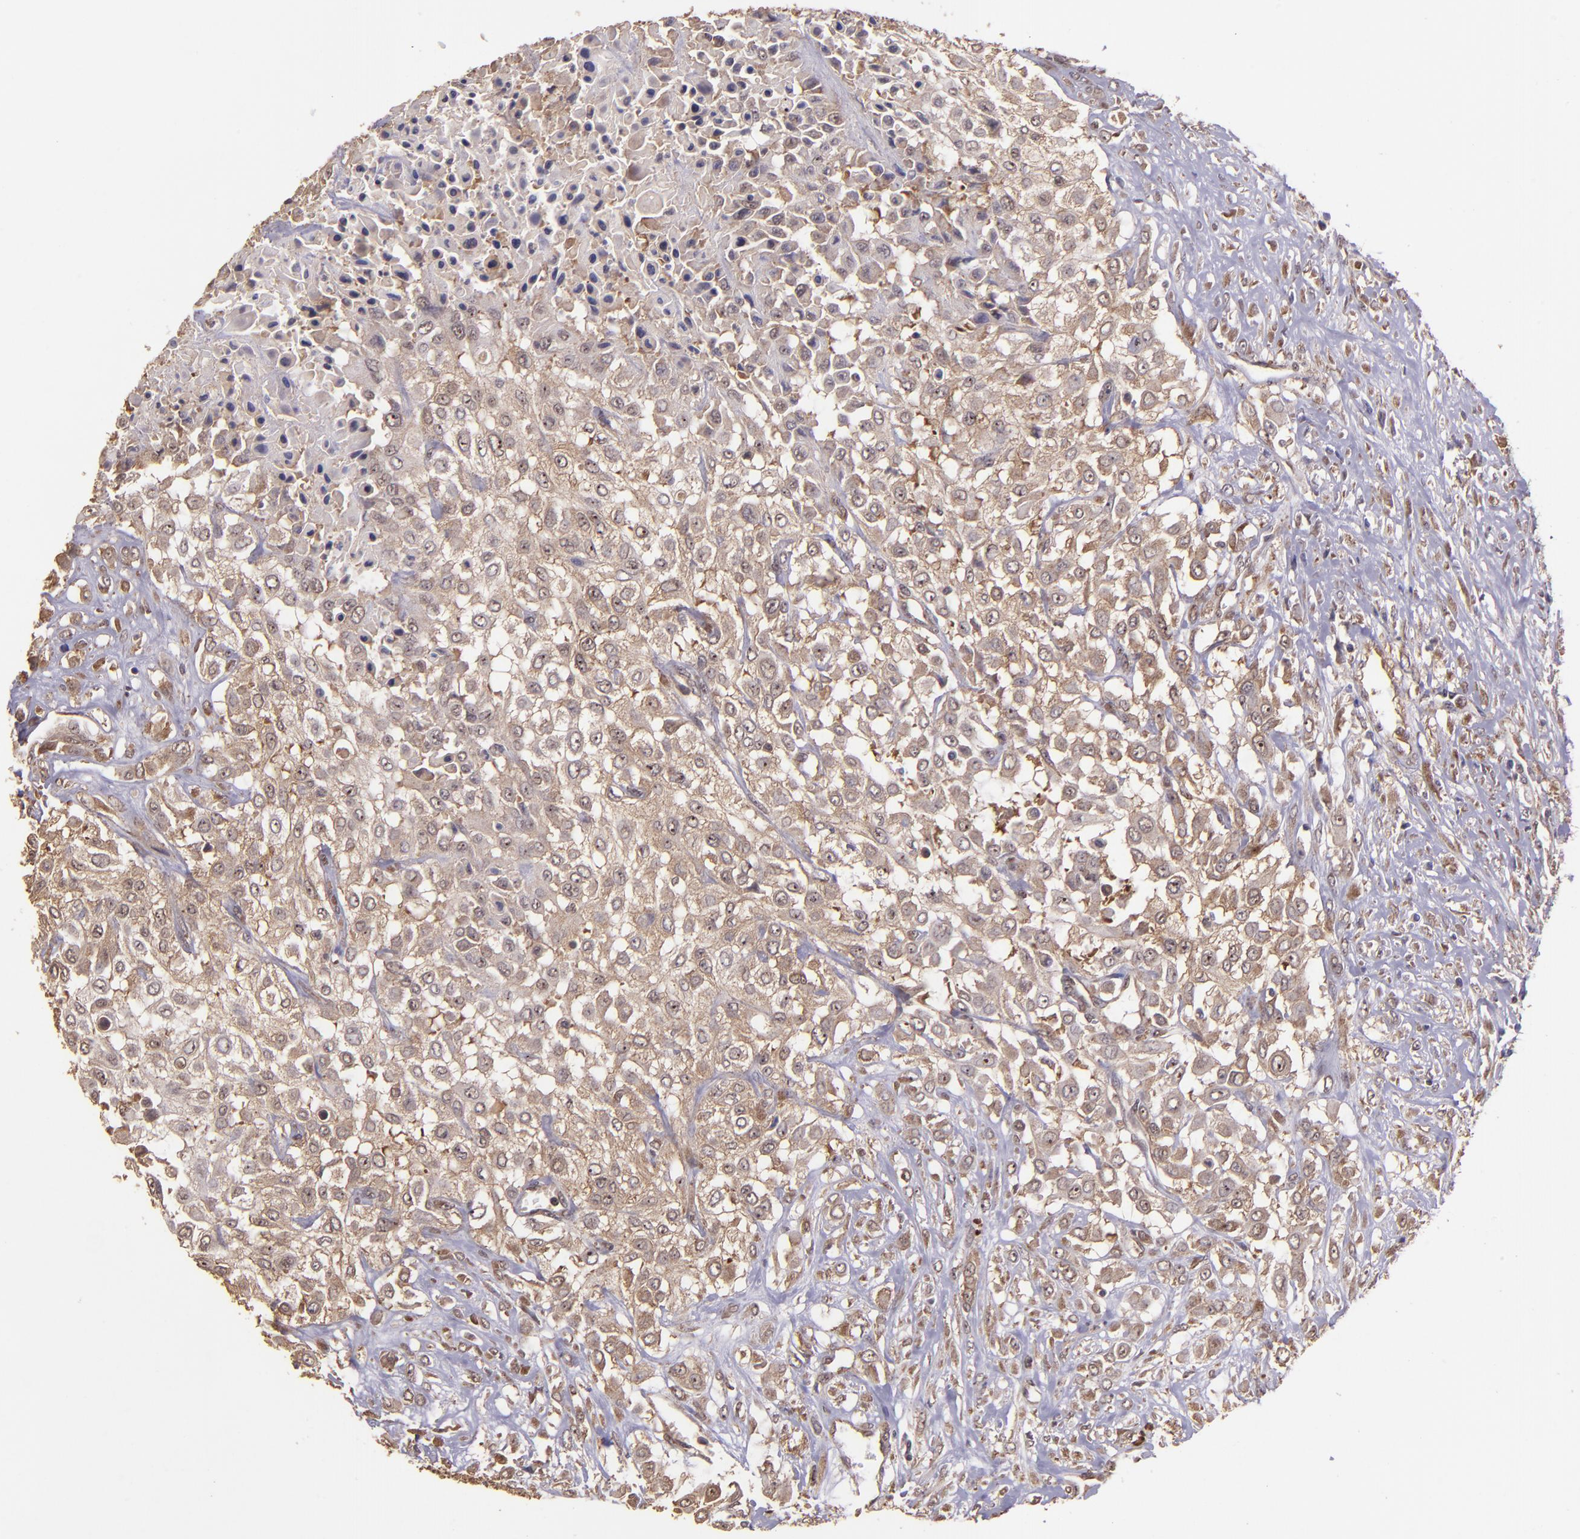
{"staining": {"intensity": "strong", "quantity": ">75%", "location": "cytoplasmic/membranous"}, "tissue": "urothelial cancer", "cell_type": "Tumor cells", "image_type": "cancer", "snomed": [{"axis": "morphology", "description": "Urothelial carcinoma, High grade"}, {"axis": "topography", "description": "Urinary bladder"}], "caption": "Protein staining of high-grade urothelial carcinoma tissue reveals strong cytoplasmic/membranous staining in approximately >75% of tumor cells. Immunohistochemistry (ihc) stains the protein of interest in brown and the nuclei are stained blue.", "gene": "USP51", "patient": {"sex": "male", "age": 57}}